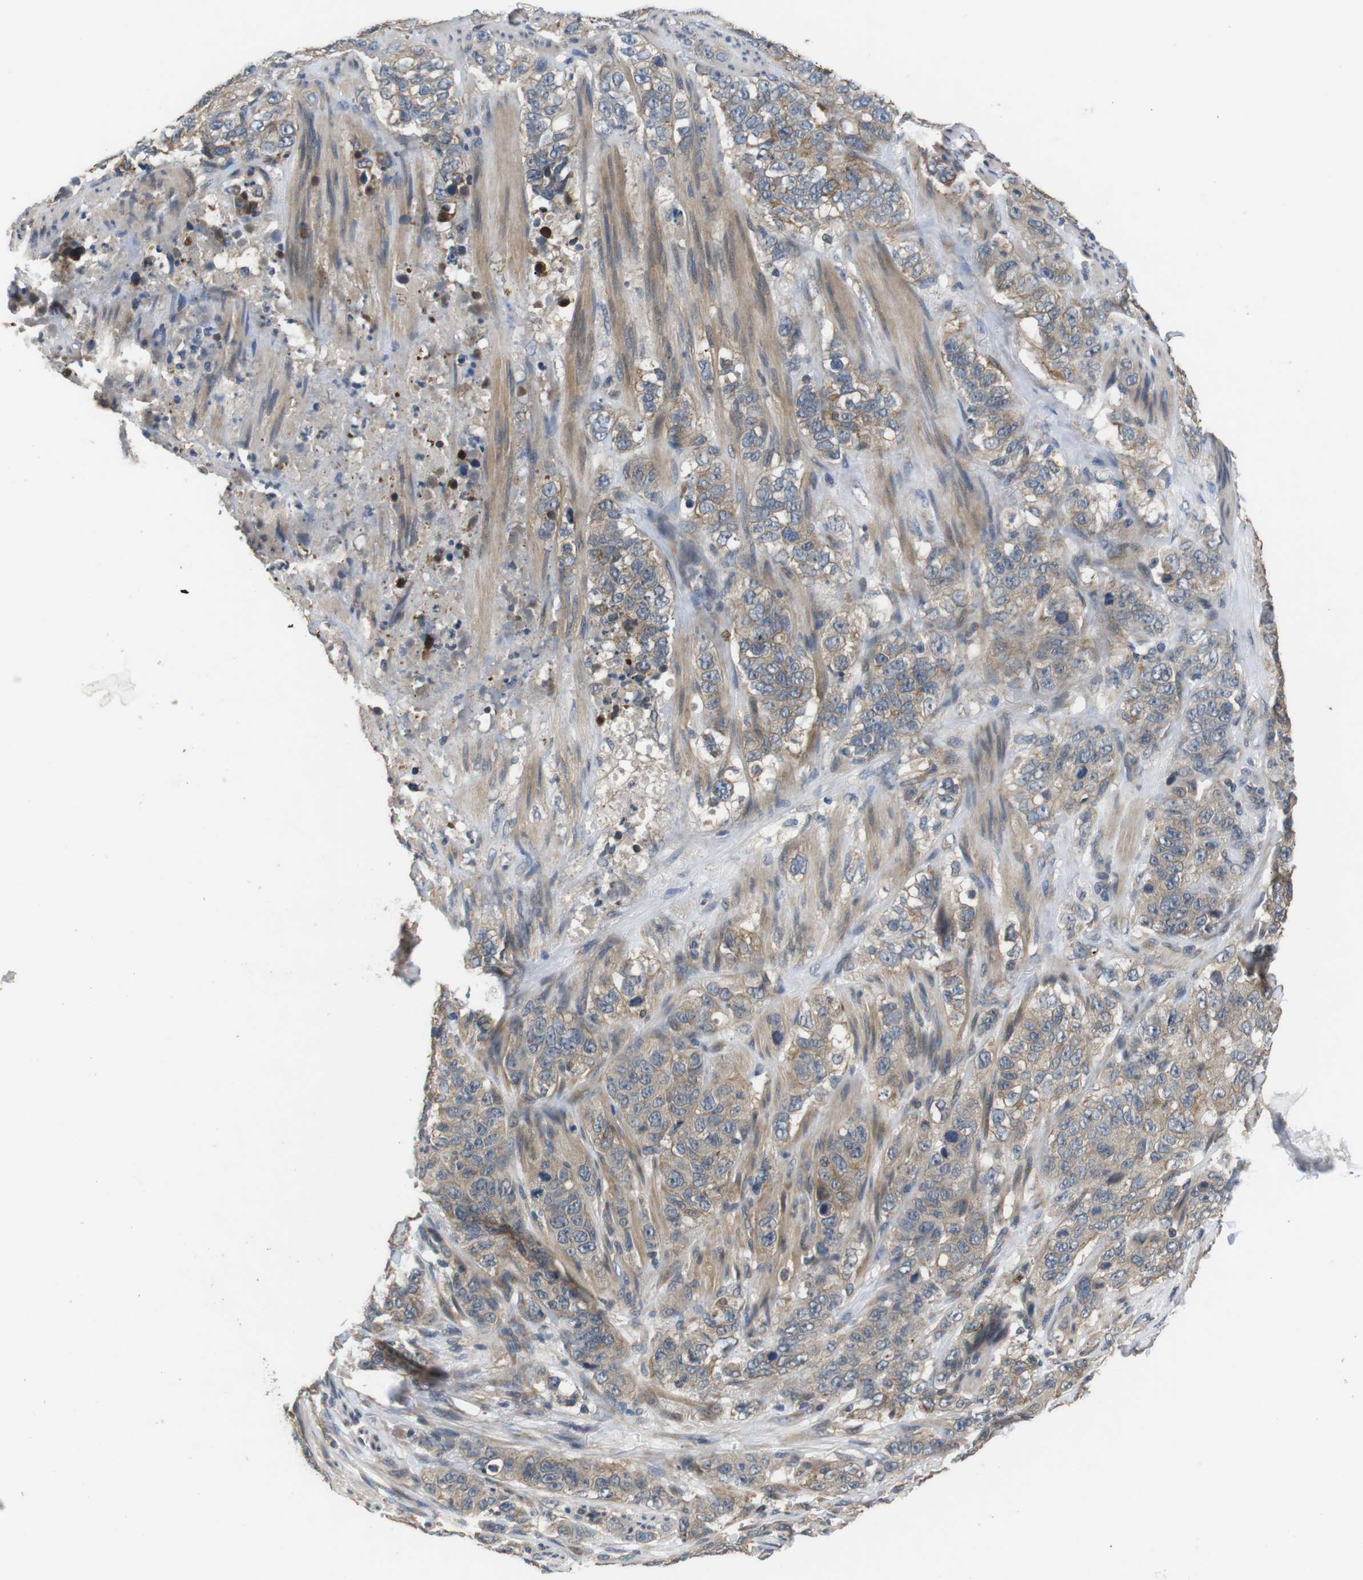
{"staining": {"intensity": "weak", "quantity": "25%-75%", "location": "cytoplasmic/membranous"}, "tissue": "stomach cancer", "cell_type": "Tumor cells", "image_type": "cancer", "snomed": [{"axis": "morphology", "description": "Adenocarcinoma, NOS"}, {"axis": "topography", "description": "Stomach"}], "caption": "This is an image of immunohistochemistry (IHC) staining of stomach adenocarcinoma, which shows weak expression in the cytoplasmic/membranous of tumor cells.", "gene": "ADGRL3", "patient": {"sex": "male", "age": 48}}